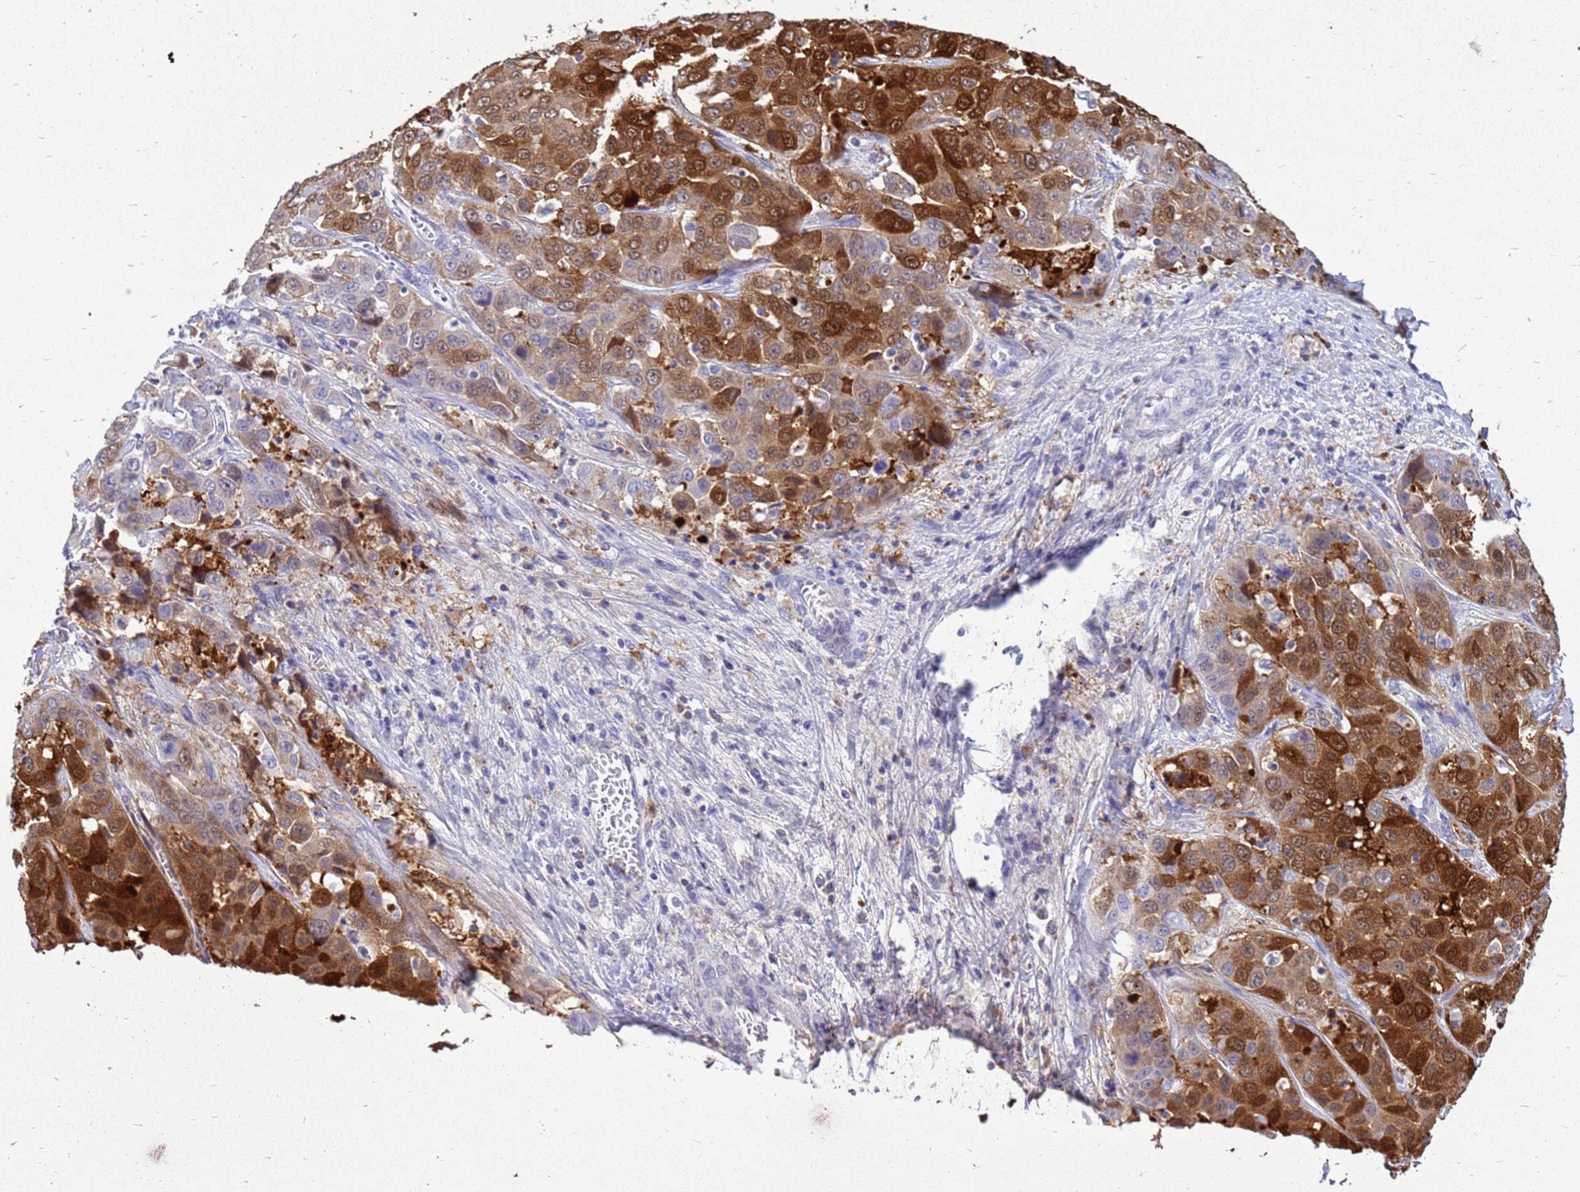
{"staining": {"intensity": "moderate", "quantity": ">75%", "location": "cytoplasmic/membranous,nuclear"}, "tissue": "liver cancer", "cell_type": "Tumor cells", "image_type": "cancer", "snomed": [{"axis": "morphology", "description": "Cholangiocarcinoma"}, {"axis": "topography", "description": "Liver"}], "caption": "High-magnification brightfield microscopy of cholangiocarcinoma (liver) stained with DAB (brown) and counterstained with hematoxylin (blue). tumor cells exhibit moderate cytoplasmic/membranous and nuclear staining is seen in approximately>75% of cells. (IHC, brightfield microscopy, high magnification).", "gene": "AKR1C1", "patient": {"sex": "female", "age": 52}}